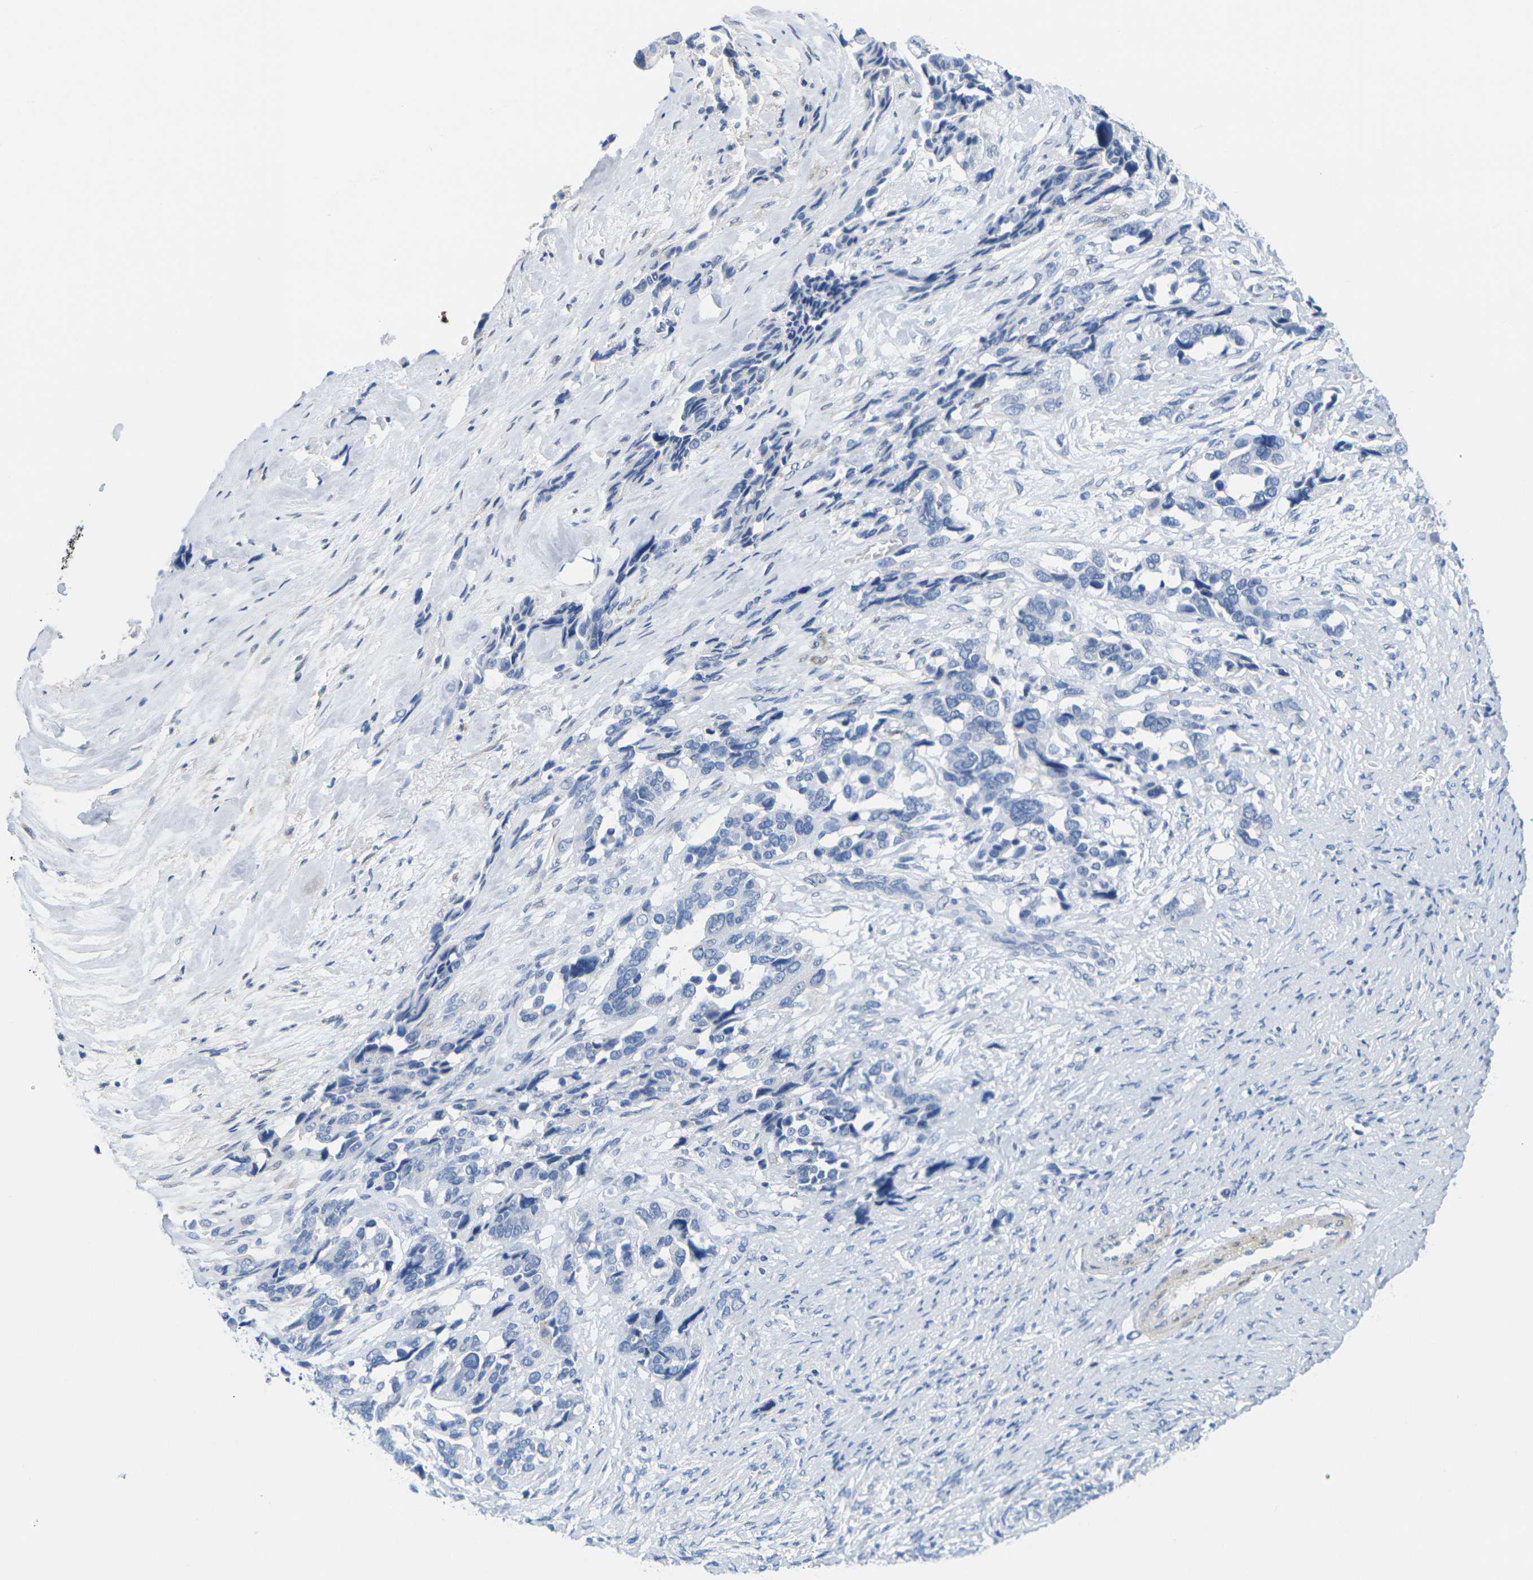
{"staining": {"intensity": "negative", "quantity": "none", "location": "none"}, "tissue": "ovarian cancer", "cell_type": "Tumor cells", "image_type": "cancer", "snomed": [{"axis": "morphology", "description": "Cystadenocarcinoma, serous, NOS"}, {"axis": "topography", "description": "Ovary"}], "caption": "An image of human serous cystadenocarcinoma (ovarian) is negative for staining in tumor cells.", "gene": "CNN1", "patient": {"sex": "female", "age": 44}}